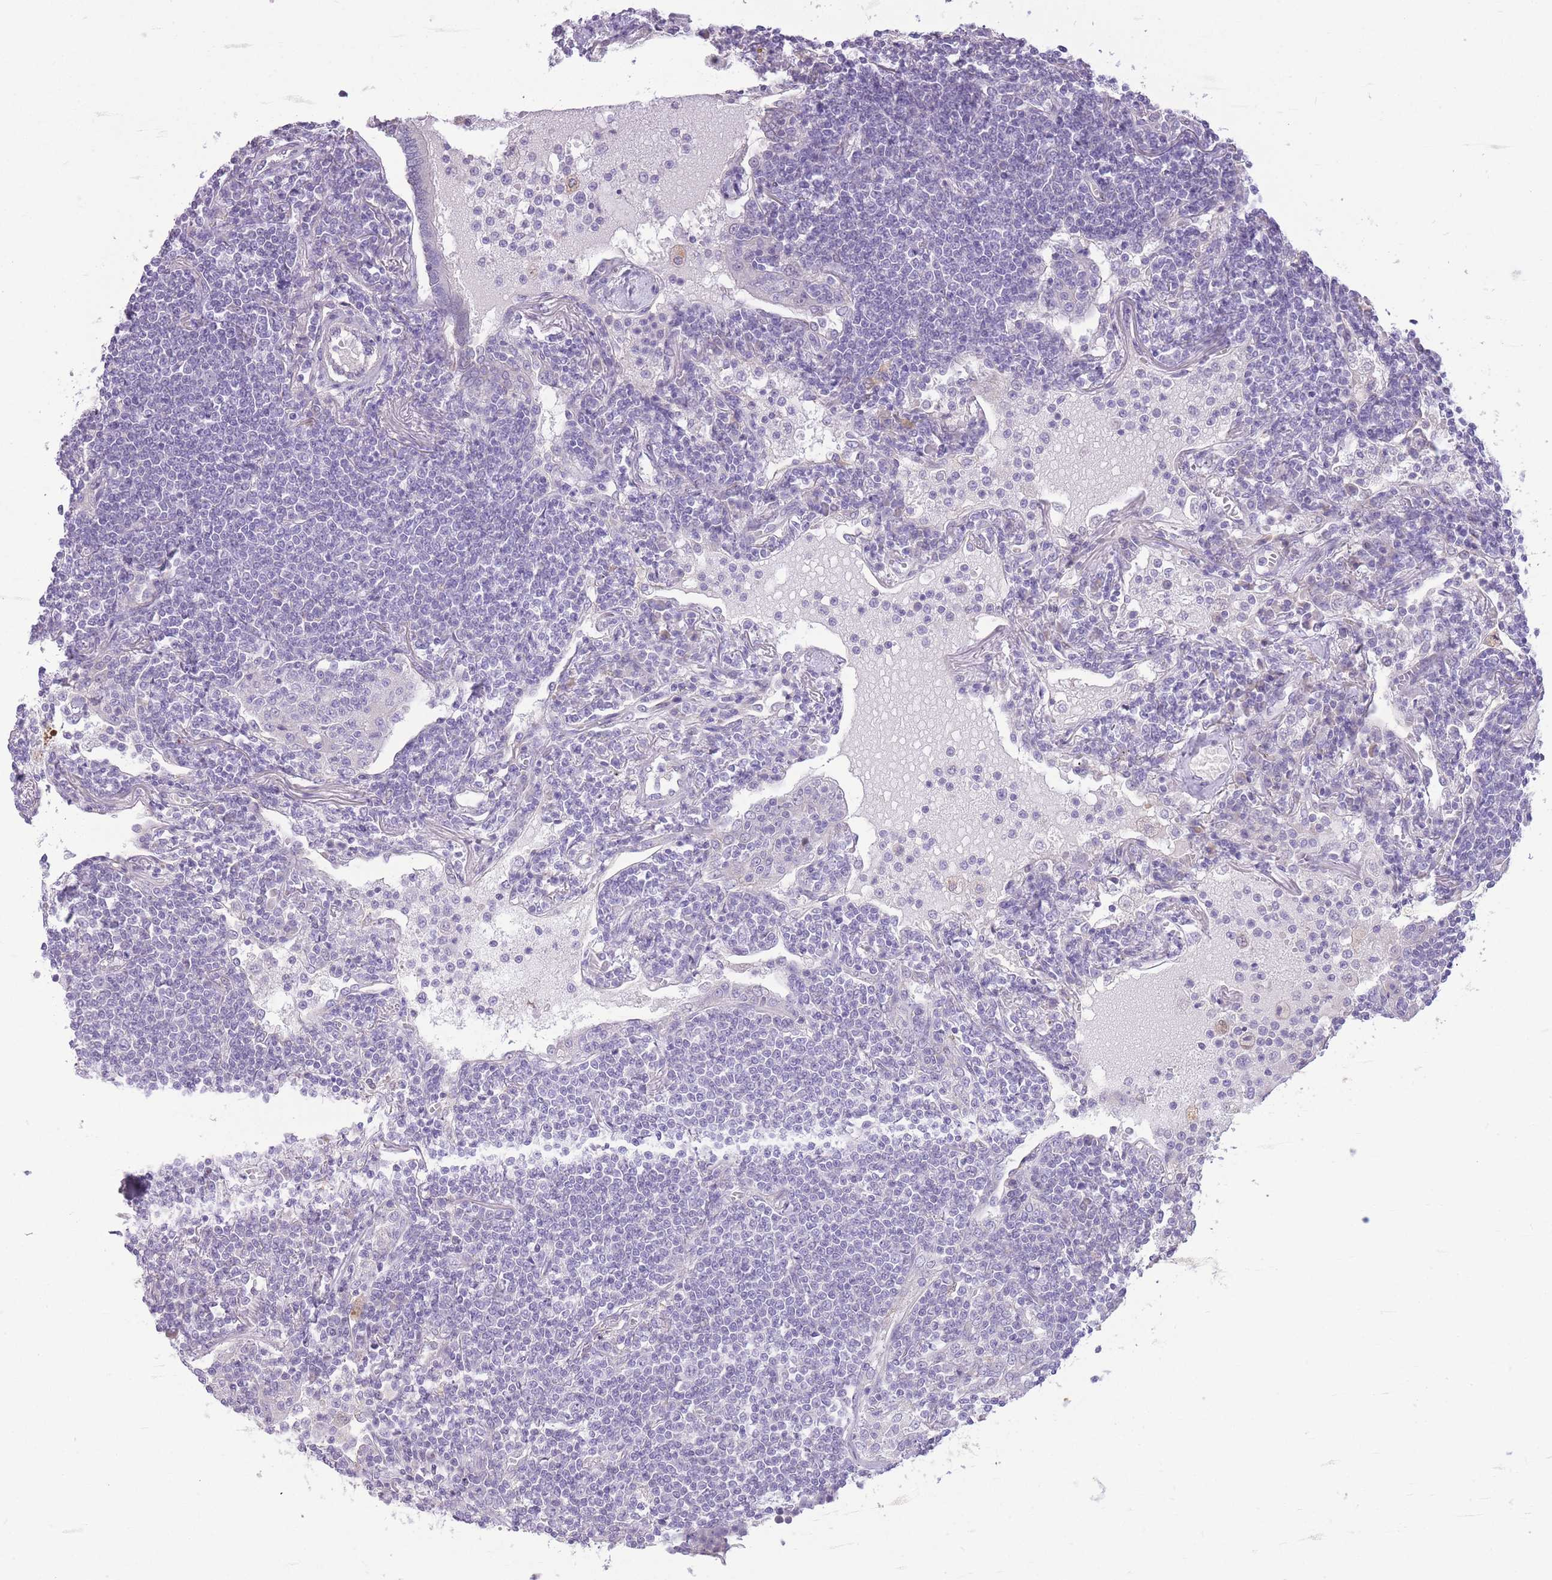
{"staining": {"intensity": "negative", "quantity": "none", "location": "none"}, "tissue": "lymphoma", "cell_type": "Tumor cells", "image_type": "cancer", "snomed": [{"axis": "morphology", "description": "Malignant lymphoma, non-Hodgkin's type, Low grade"}, {"axis": "topography", "description": "Lymph node"}], "caption": "IHC of human lymphoma shows no positivity in tumor cells.", "gene": "WDR70", "patient": {"sex": "female", "age": 67}}